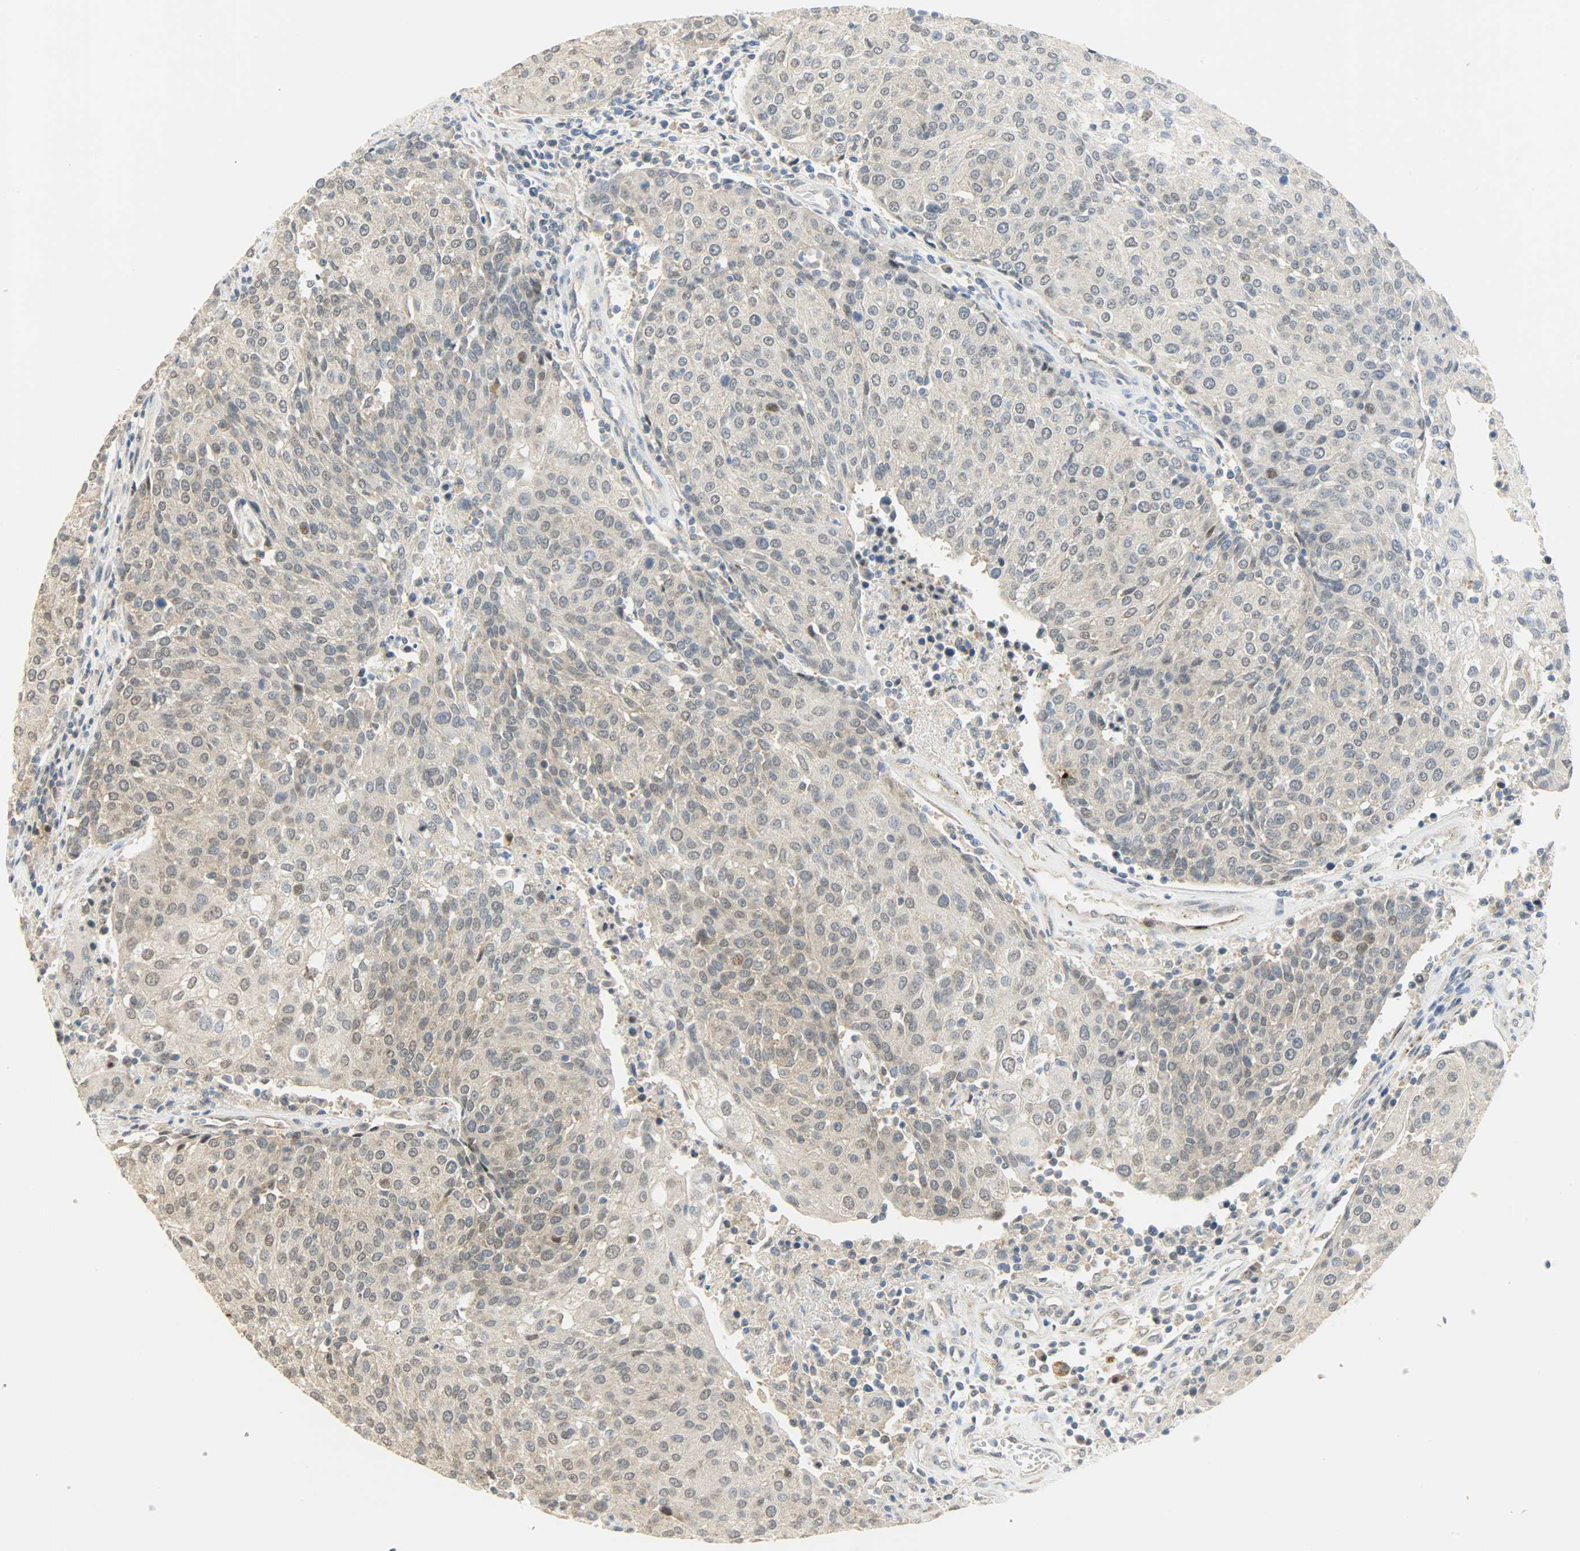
{"staining": {"intensity": "weak", "quantity": "<25%", "location": "cytoplasmic/membranous,nuclear"}, "tissue": "urothelial cancer", "cell_type": "Tumor cells", "image_type": "cancer", "snomed": [{"axis": "morphology", "description": "Urothelial carcinoma, High grade"}, {"axis": "topography", "description": "Urinary bladder"}], "caption": "Immunohistochemistry (IHC) histopathology image of neoplastic tissue: urothelial cancer stained with DAB shows no significant protein expression in tumor cells.", "gene": "GIT2", "patient": {"sex": "female", "age": 85}}